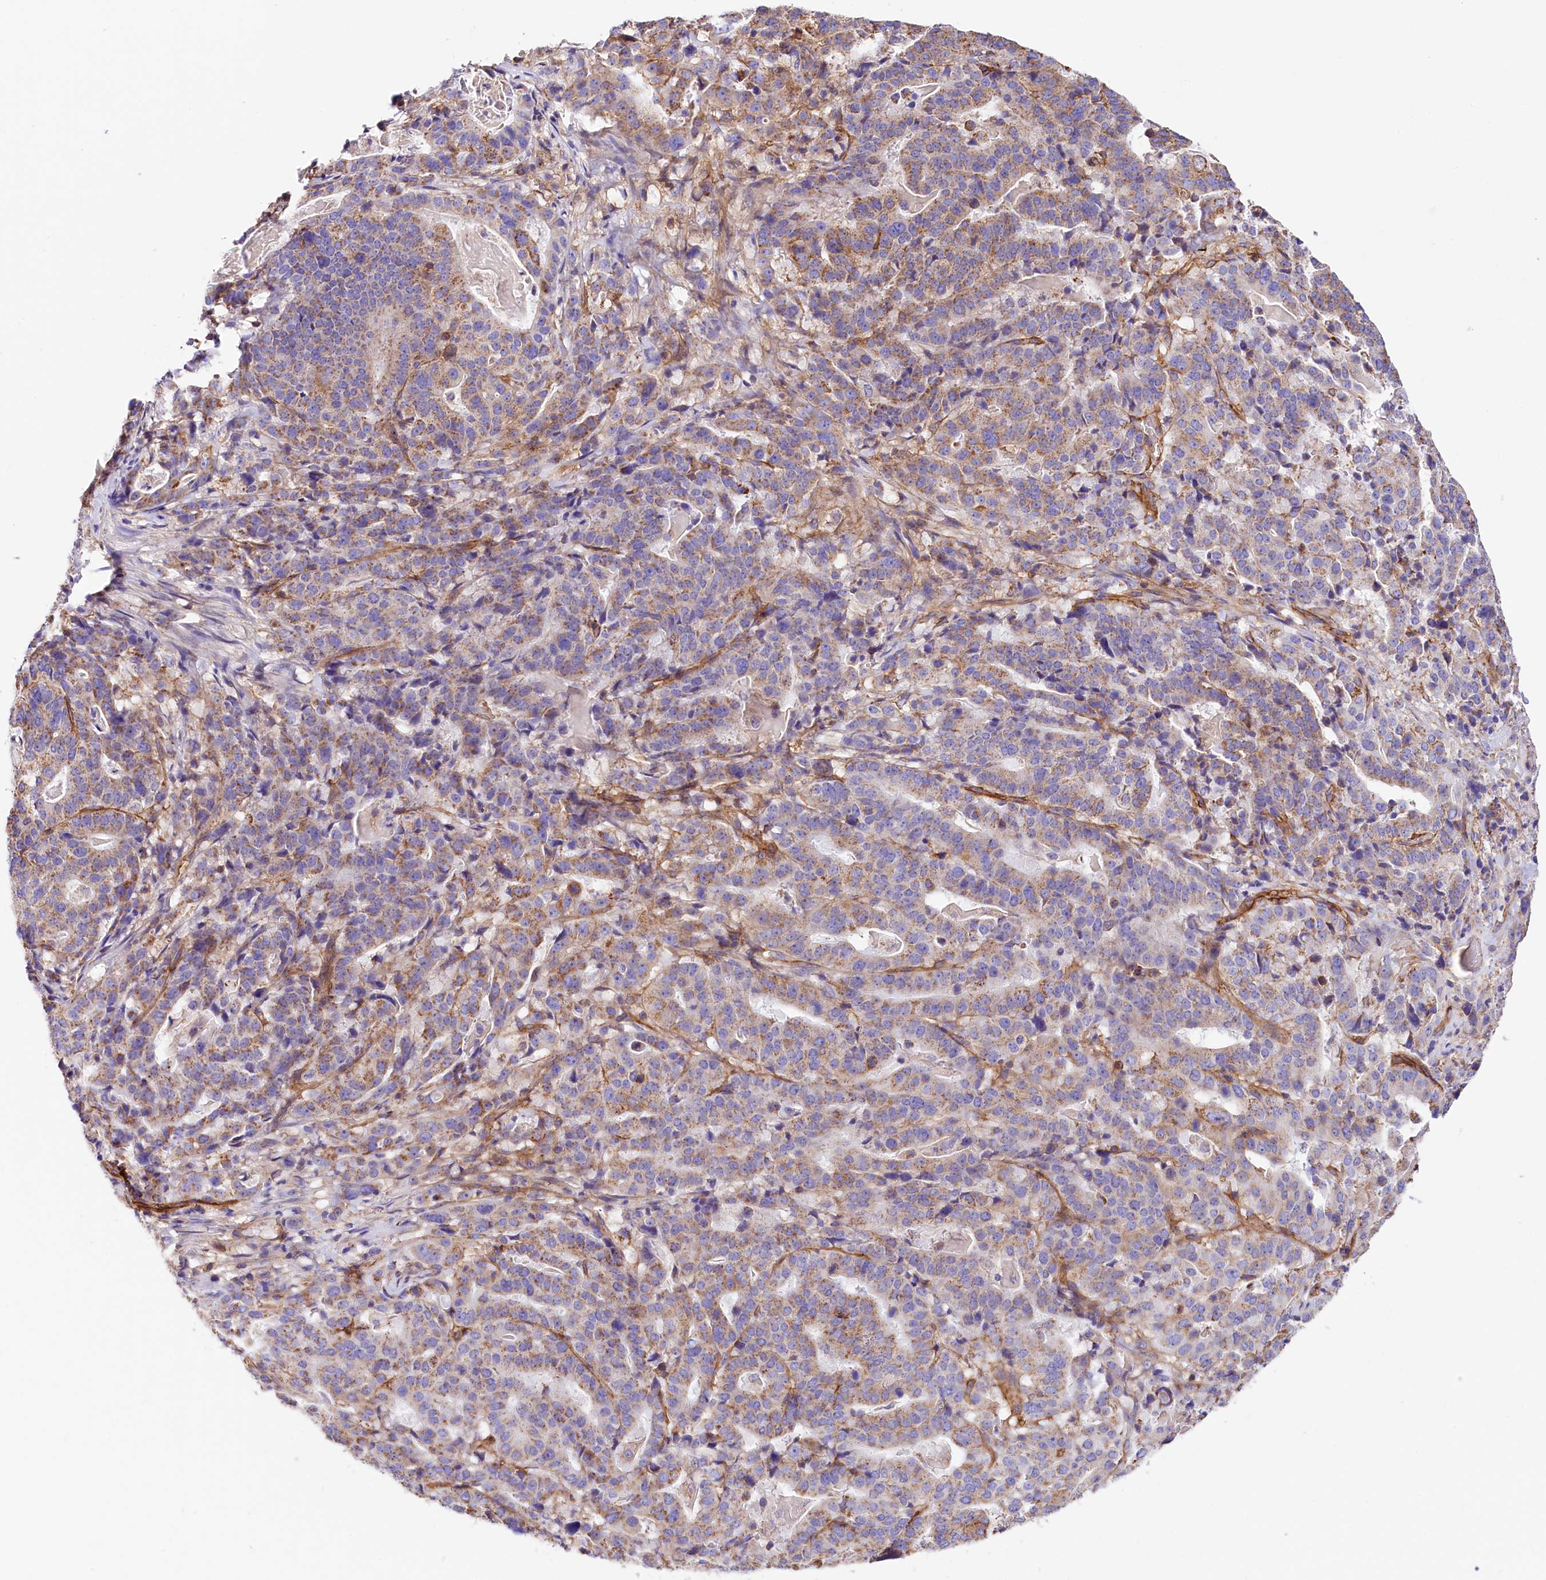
{"staining": {"intensity": "moderate", "quantity": "<25%", "location": "cytoplasmic/membranous"}, "tissue": "stomach cancer", "cell_type": "Tumor cells", "image_type": "cancer", "snomed": [{"axis": "morphology", "description": "Adenocarcinoma, NOS"}, {"axis": "topography", "description": "Stomach"}], "caption": "Stomach cancer (adenocarcinoma) tissue displays moderate cytoplasmic/membranous positivity in about <25% of tumor cells, visualized by immunohistochemistry.", "gene": "ATP2B4", "patient": {"sex": "male", "age": 48}}